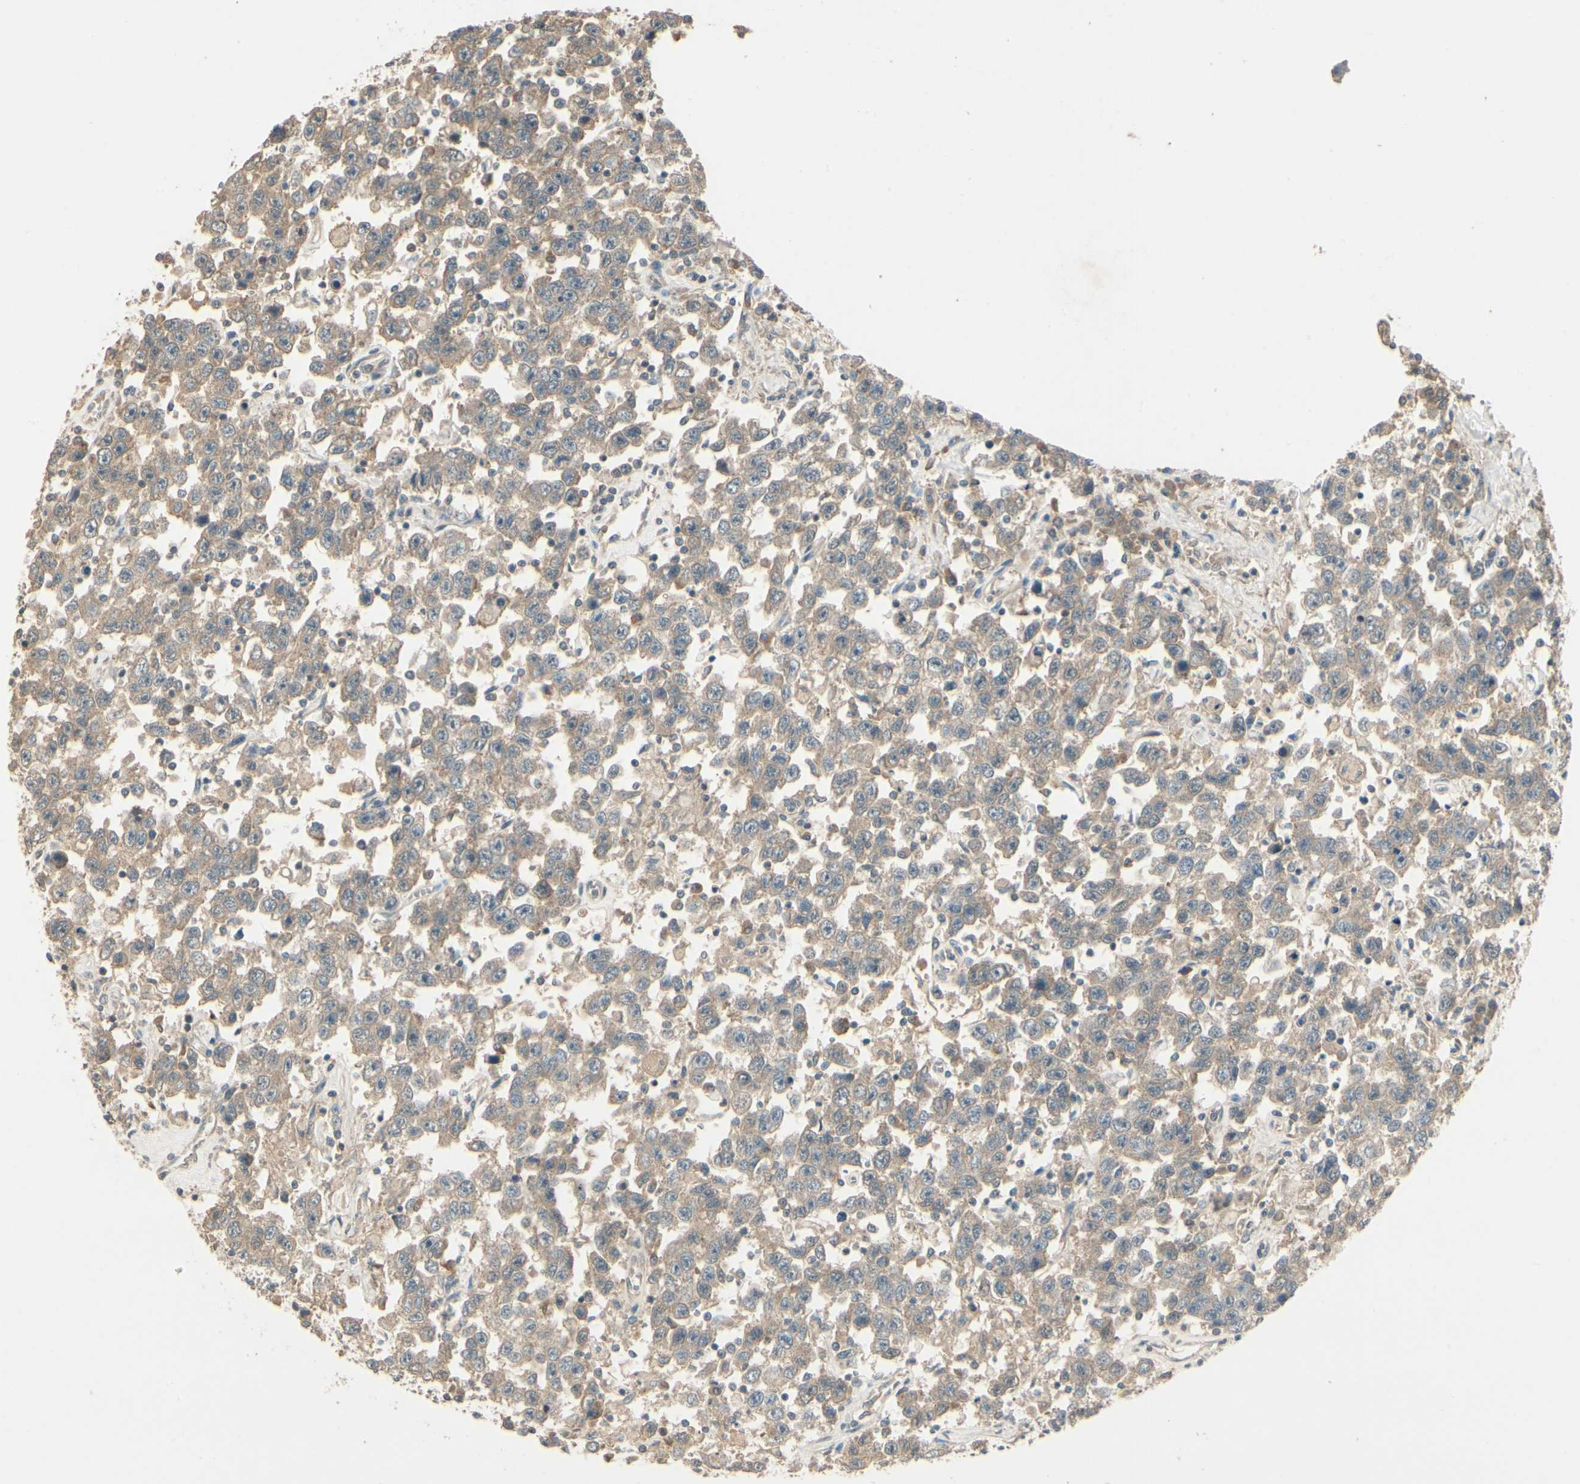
{"staining": {"intensity": "weak", "quantity": ">75%", "location": "cytoplasmic/membranous"}, "tissue": "testis cancer", "cell_type": "Tumor cells", "image_type": "cancer", "snomed": [{"axis": "morphology", "description": "Seminoma, NOS"}, {"axis": "topography", "description": "Testis"}], "caption": "Immunohistochemistry (IHC) (DAB (3,3'-diaminobenzidine)) staining of human testis seminoma displays weak cytoplasmic/membranous protein positivity in about >75% of tumor cells.", "gene": "ACVR1", "patient": {"sex": "male", "age": 41}}